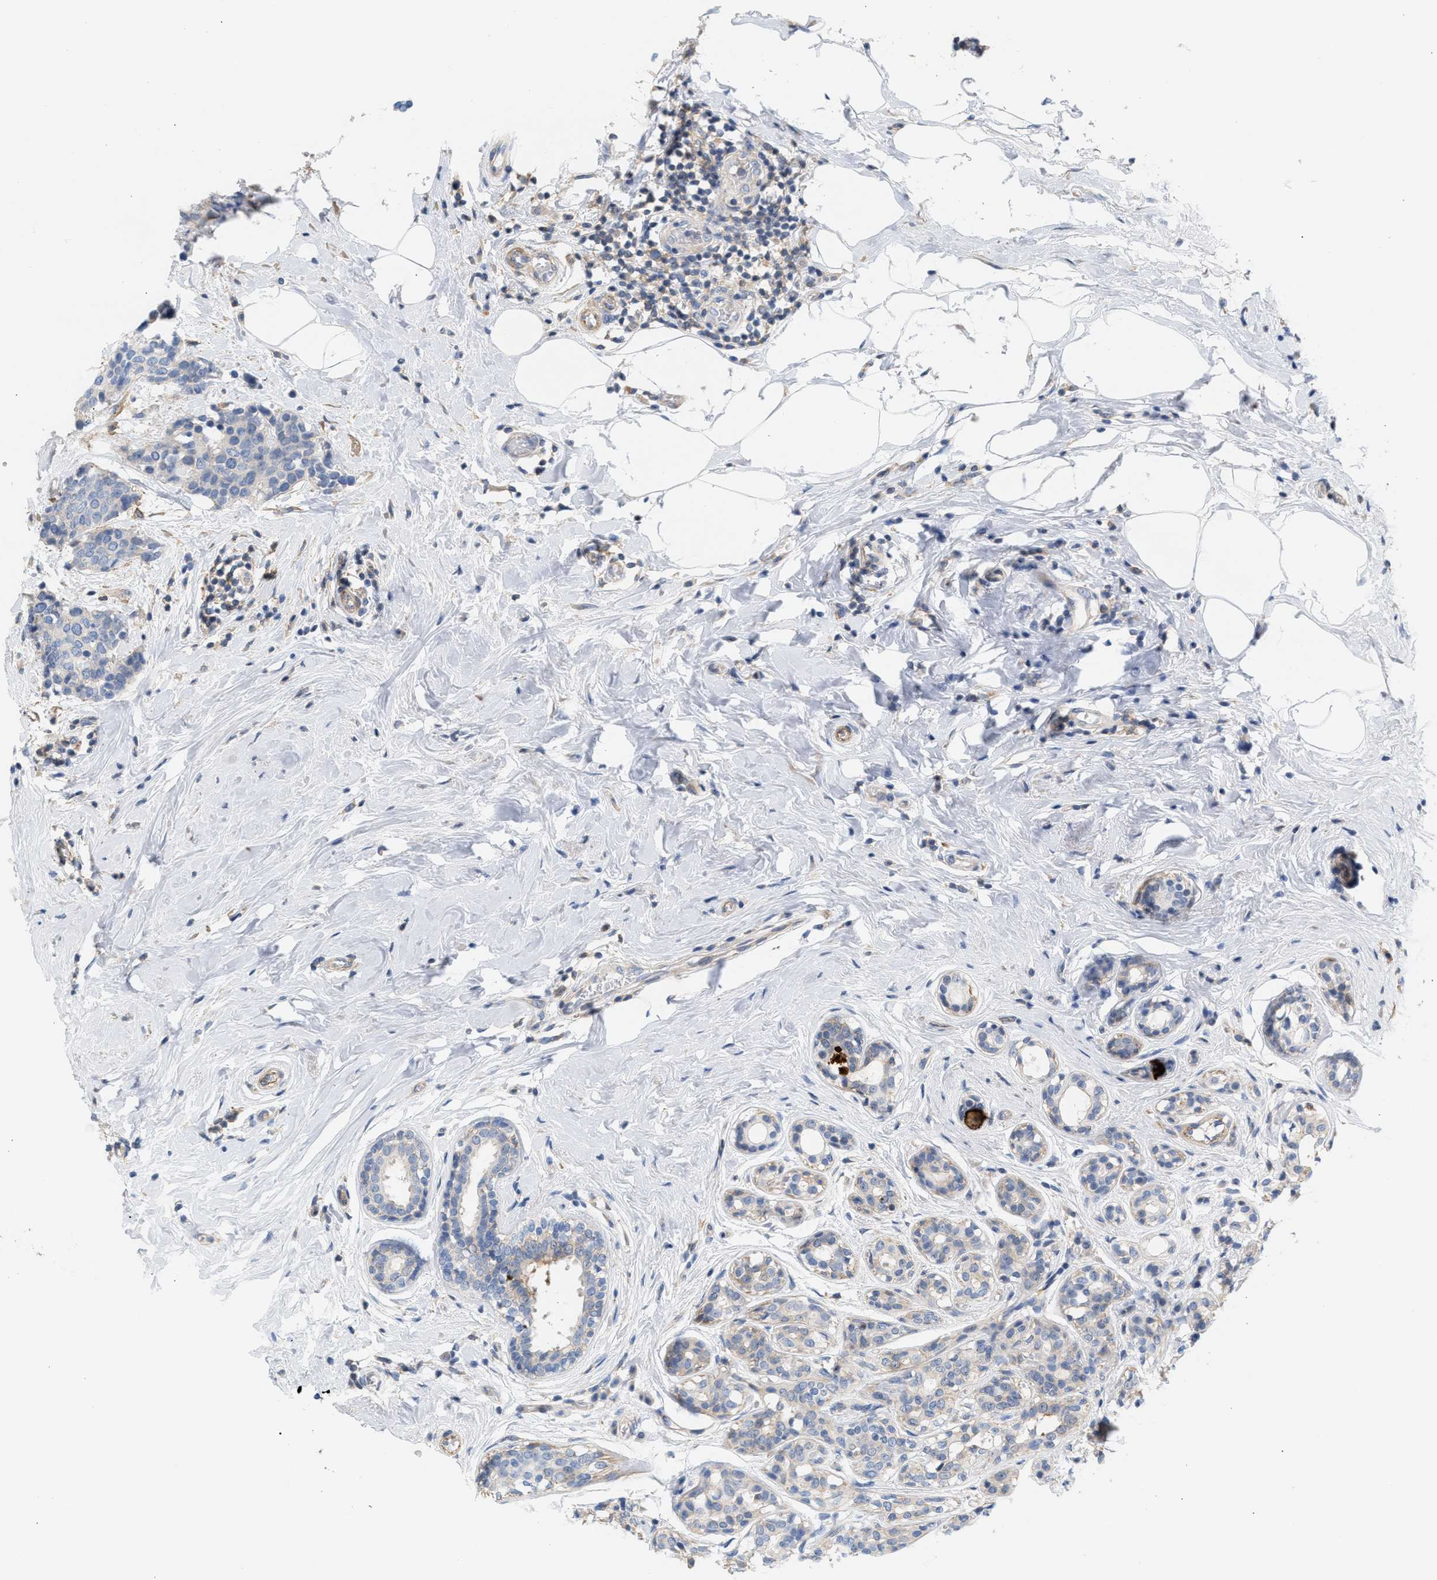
{"staining": {"intensity": "negative", "quantity": "none", "location": "none"}, "tissue": "breast cancer", "cell_type": "Tumor cells", "image_type": "cancer", "snomed": [{"axis": "morphology", "description": "Duct carcinoma"}, {"axis": "topography", "description": "Breast"}], "caption": "The photomicrograph displays no staining of tumor cells in breast cancer.", "gene": "LRCH1", "patient": {"sex": "female", "age": 55}}